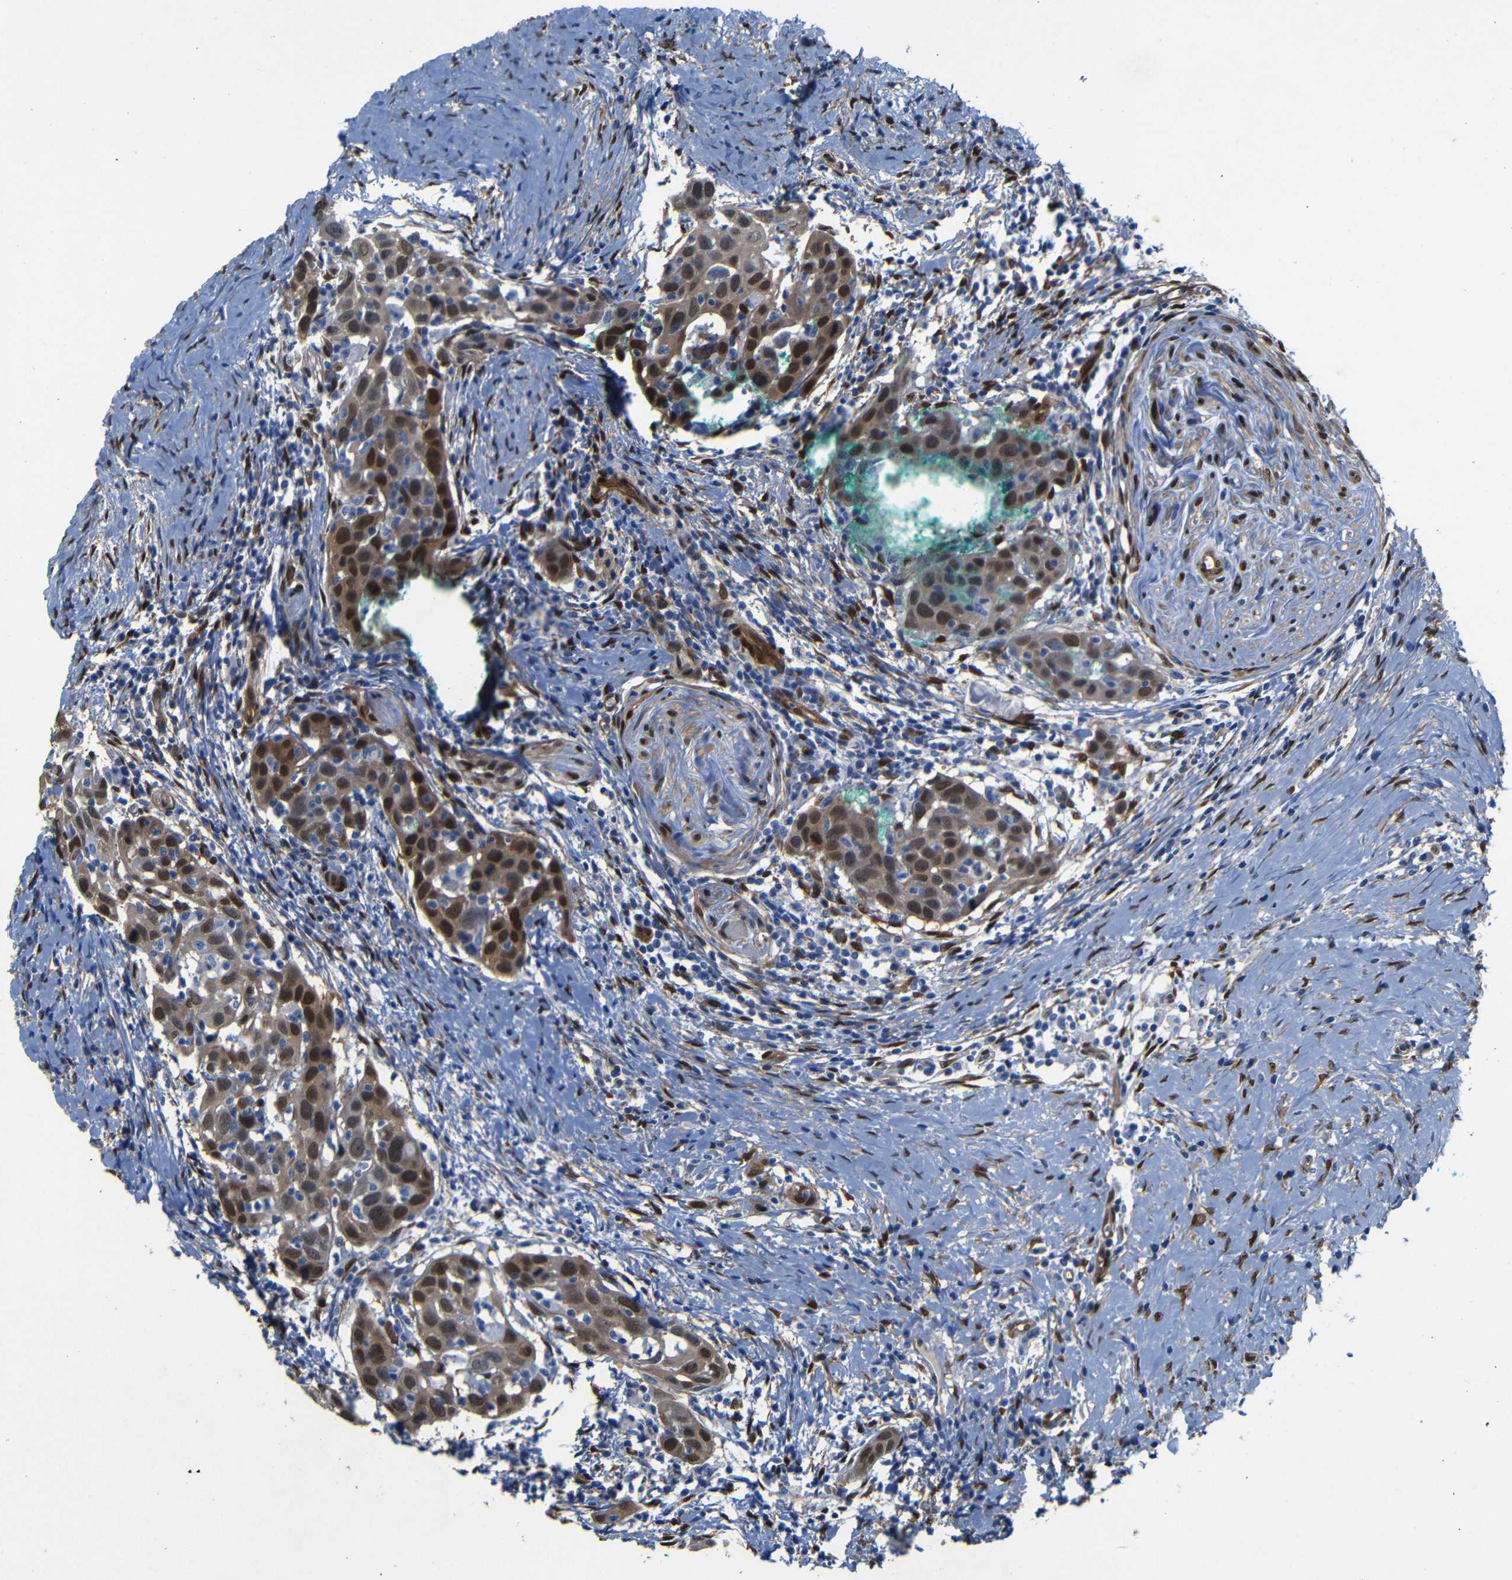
{"staining": {"intensity": "strong", "quantity": "25%-75%", "location": "cytoplasmic/membranous,nuclear"}, "tissue": "head and neck cancer", "cell_type": "Tumor cells", "image_type": "cancer", "snomed": [{"axis": "morphology", "description": "Squamous cell carcinoma, NOS"}, {"axis": "topography", "description": "Oral tissue"}, {"axis": "topography", "description": "Head-Neck"}], "caption": "About 25%-75% of tumor cells in human head and neck cancer (squamous cell carcinoma) demonstrate strong cytoplasmic/membranous and nuclear protein positivity as visualized by brown immunohistochemical staining.", "gene": "YAP1", "patient": {"sex": "female", "age": 50}}